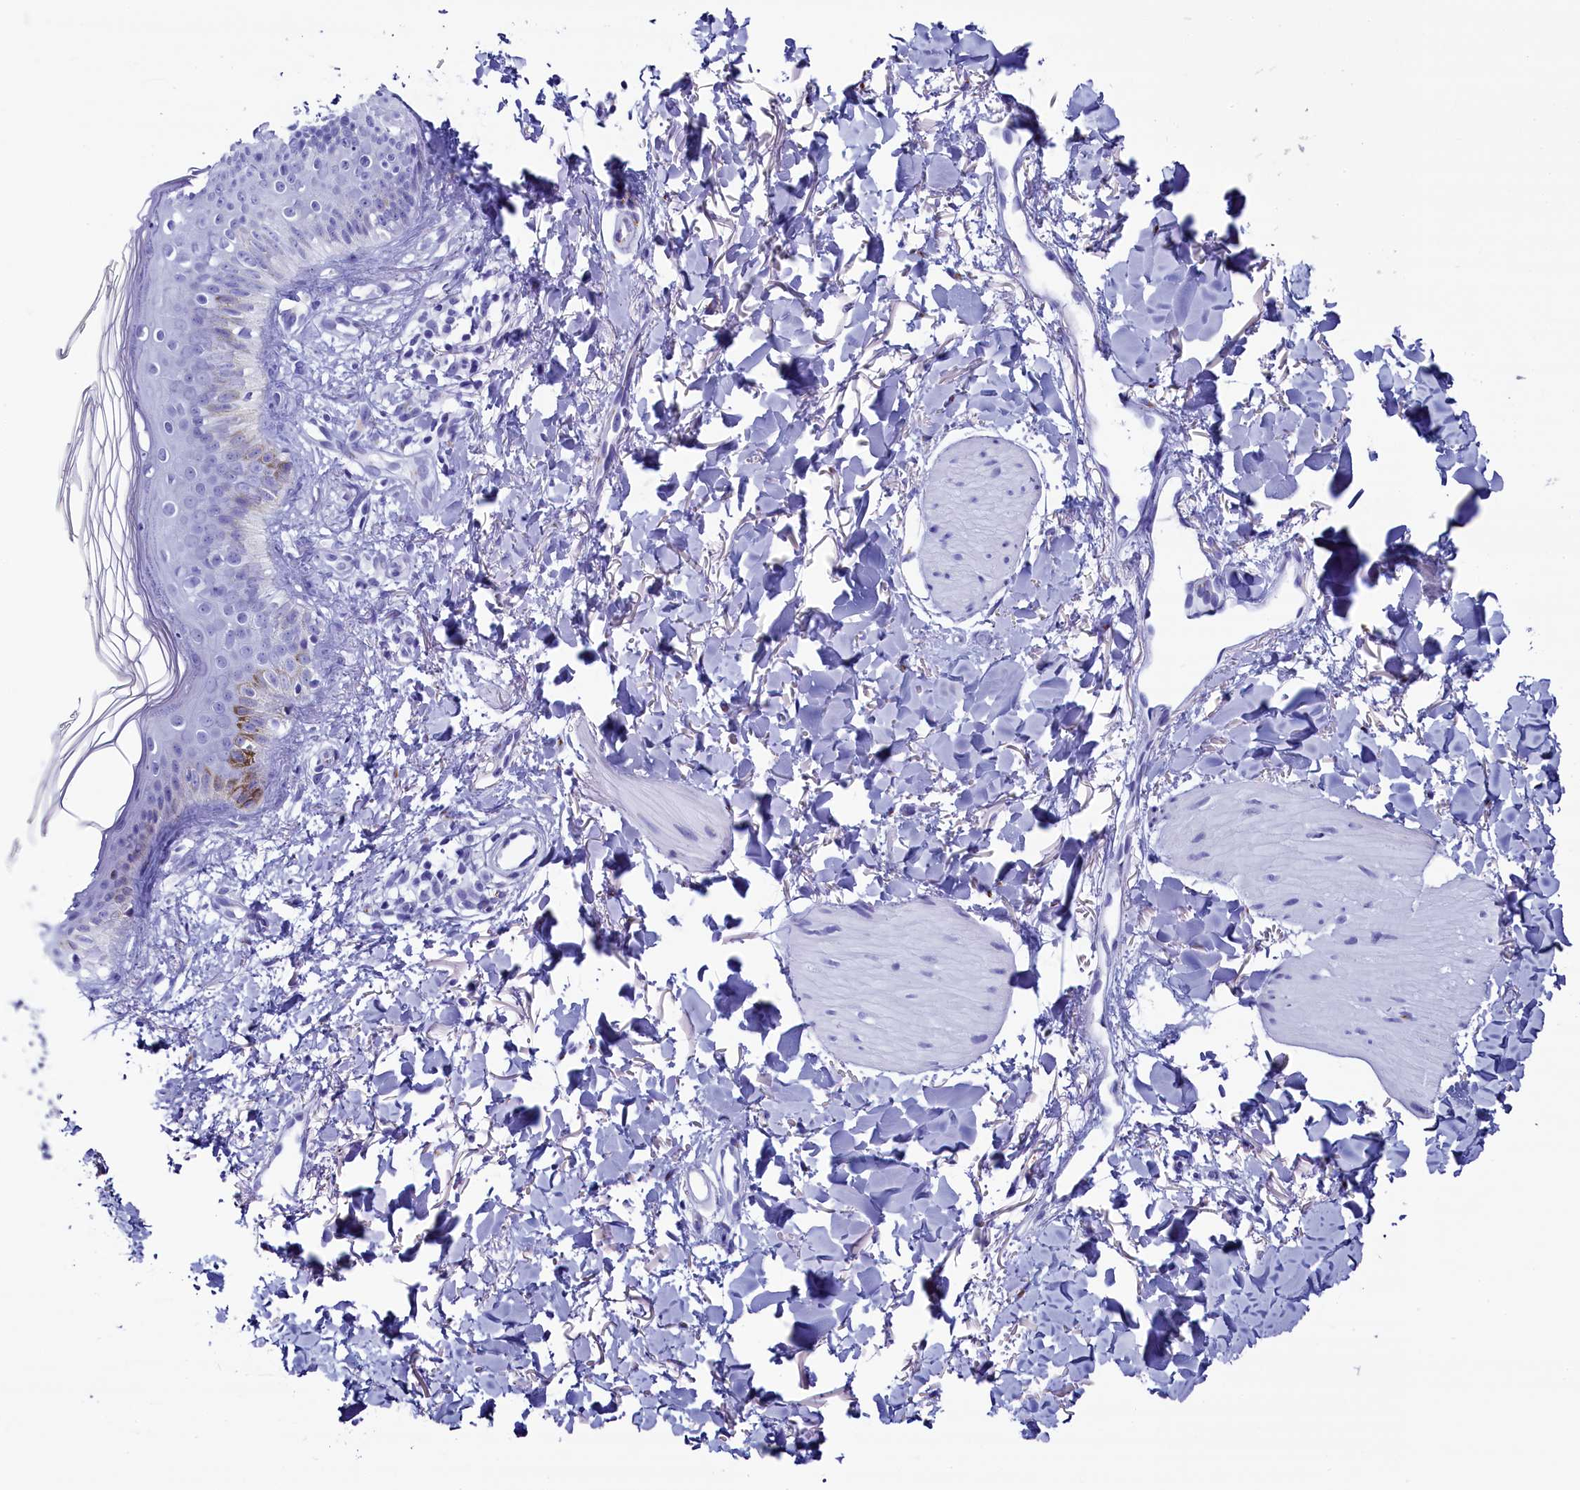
{"staining": {"intensity": "negative", "quantity": "none", "location": "none"}, "tissue": "skin", "cell_type": "Fibroblasts", "image_type": "normal", "snomed": [{"axis": "morphology", "description": "Normal tissue, NOS"}, {"axis": "topography", "description": "Skin"}], "caption": "IHC micrograph of unremarkable skin stained for a protein (brown), which exhibits no staining in fibroblasts. Brightfield microscopy of immunohistochemistry stained with DAB (3,3'-diaminobenzidine) (brown) and hematoxylin (blue), captured at high magnification.", "gene": "AP3B2", "patient": {"sex": "female", "age": 58}}